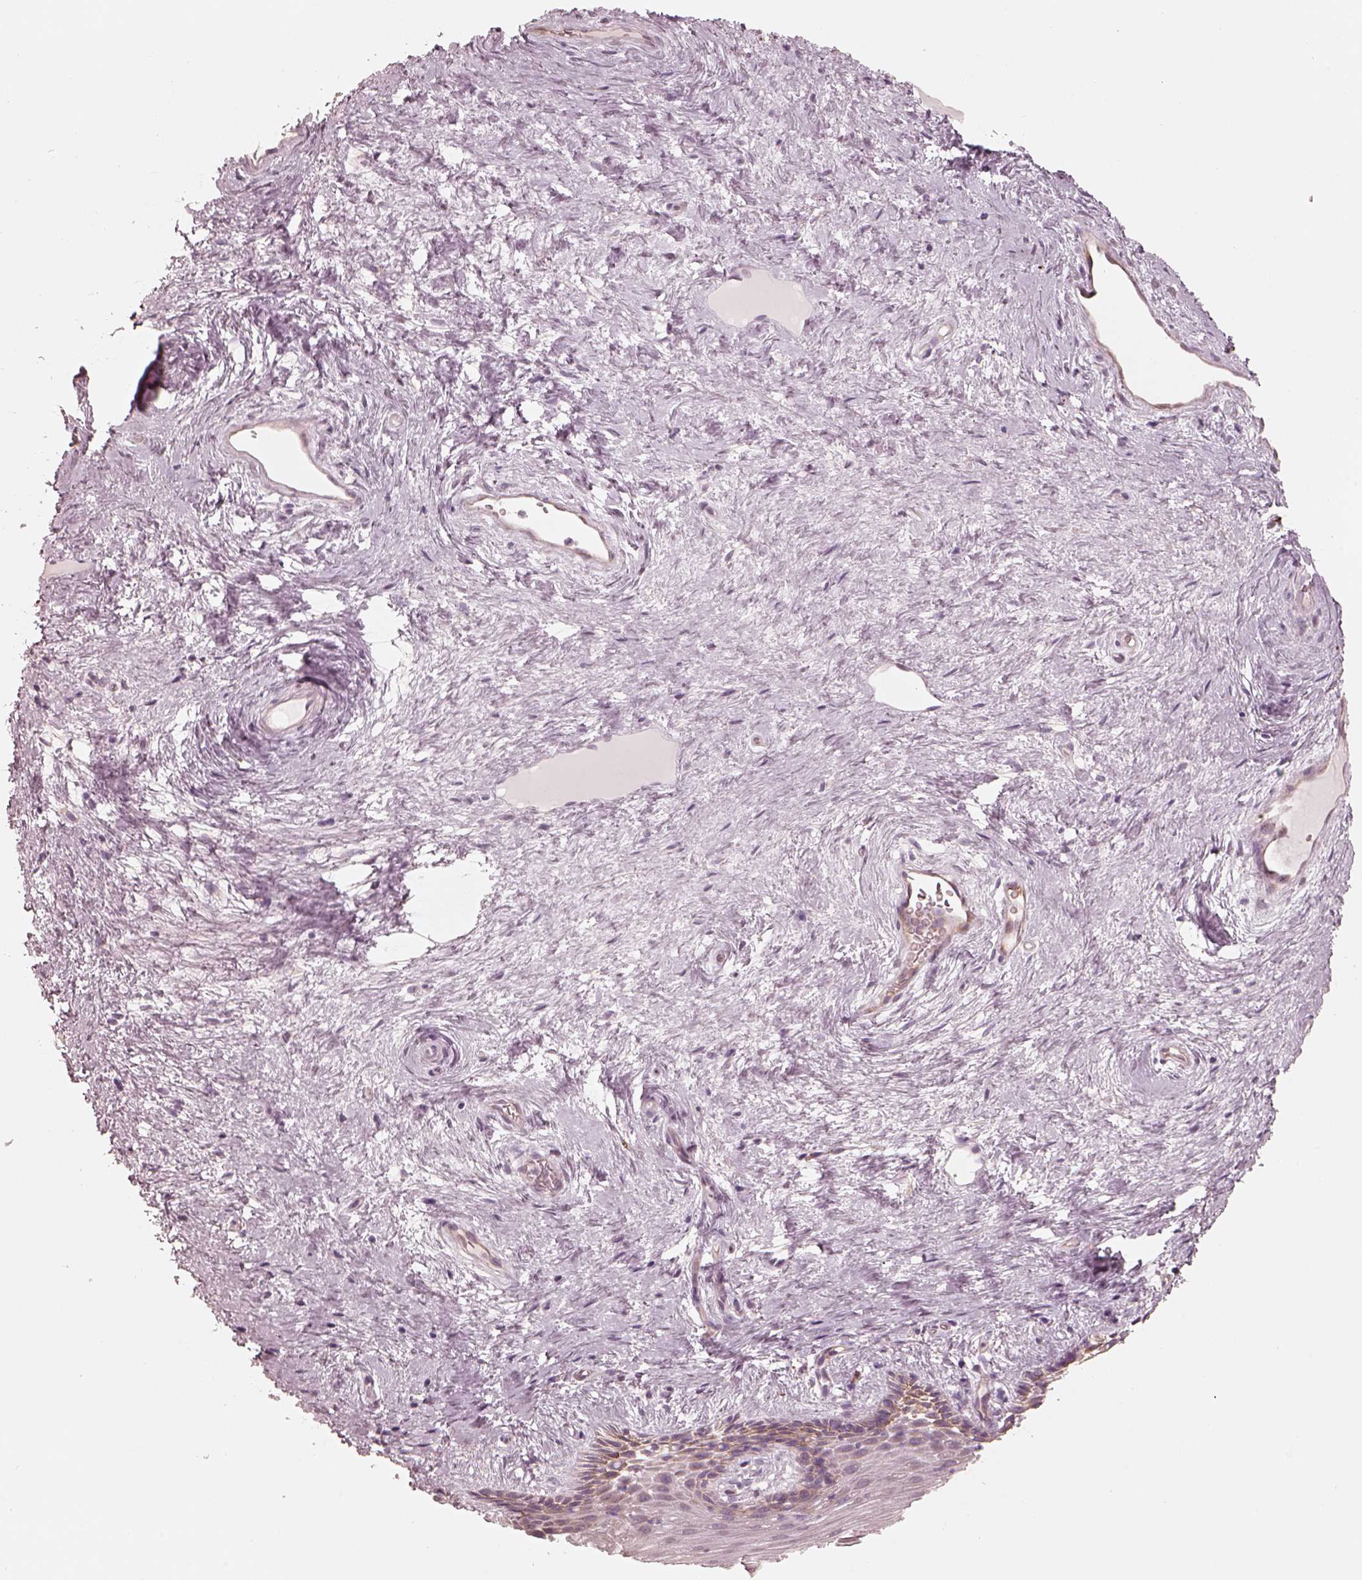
{"staining": {"intensity": "weak", "quantity": "25%-75%", "location": "cytoplasmic/membranous"}, "tissue": "vagina", "cell_type": "Squamous epithelial cells", "image_type": "normal", "snomed": [{"axis": "morphology", "description": "Normal tissue, NOS"}, {"axis": "topography", "description": "Vagina"}], "caption": "A brown stain shows weak cytoplasmic/membranous positivity of a protein in squamous epithelial cells of benign vagina.", "gene": "RAB3C", "patient": {"sex": "female", "age": 45}}